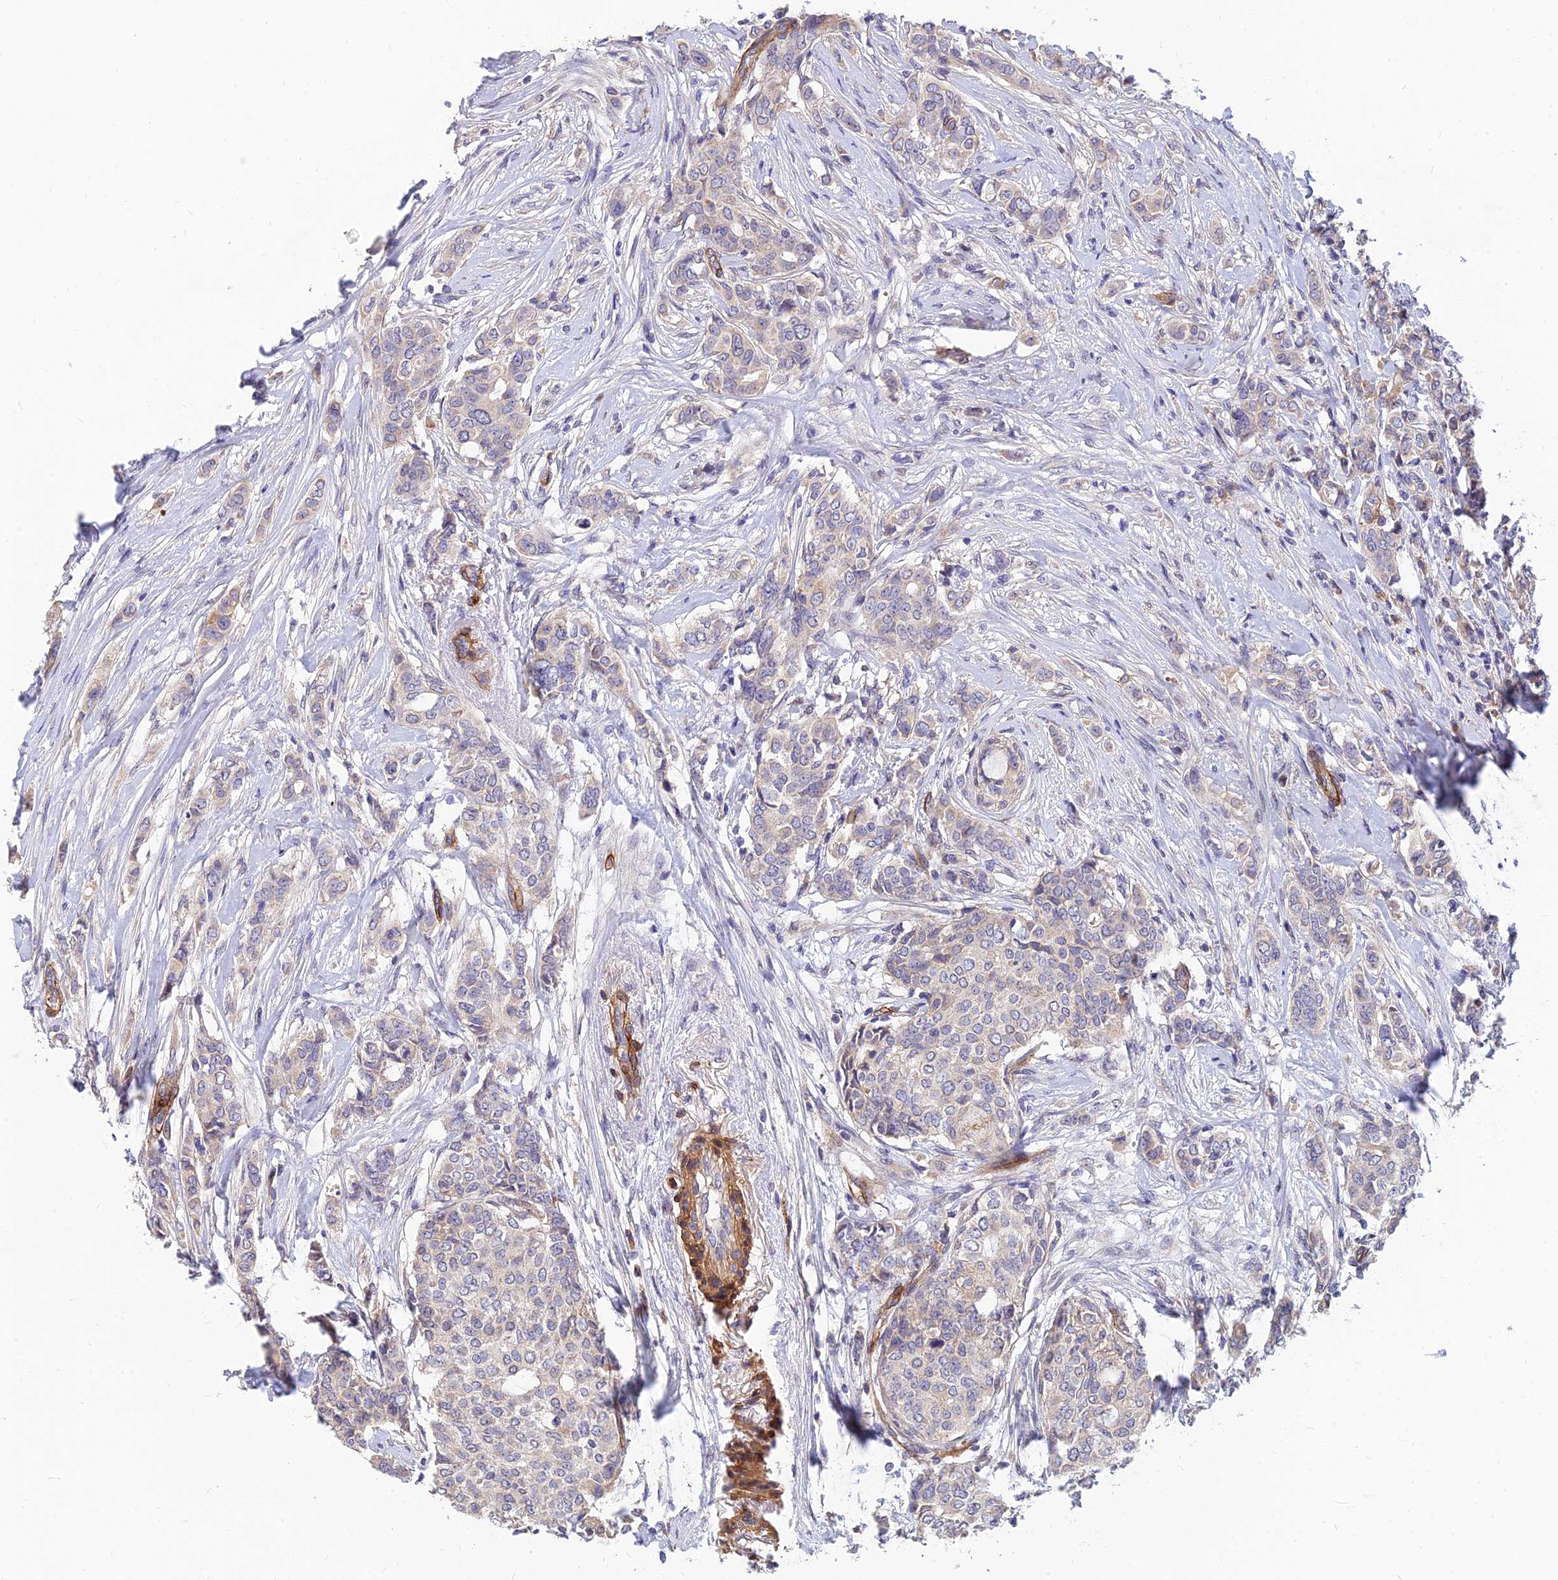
{"staining": {"intensity": "negative", "quantity": "none", "location": "none"}, "tissue": "breast cancer", "cell_type": "Tumor cells", "image_type": "cancer", "snomed": [{"axis": "morphology", "description": "Lobular carcinoma"}, {"axis": "topography", "description": "Breast"}], "caption": "The immunohistochemistry (IHC) histopathology image has no significant positivity in tumor cells of breast cancer tissue. (DAB (3,3'-diaminobenzidine) immunohistochemistry (IHC) visualized using brightfield microscopy, high magnification).", "gene": "MRPL35", "patient": {"sex": "female", "age": 51}}